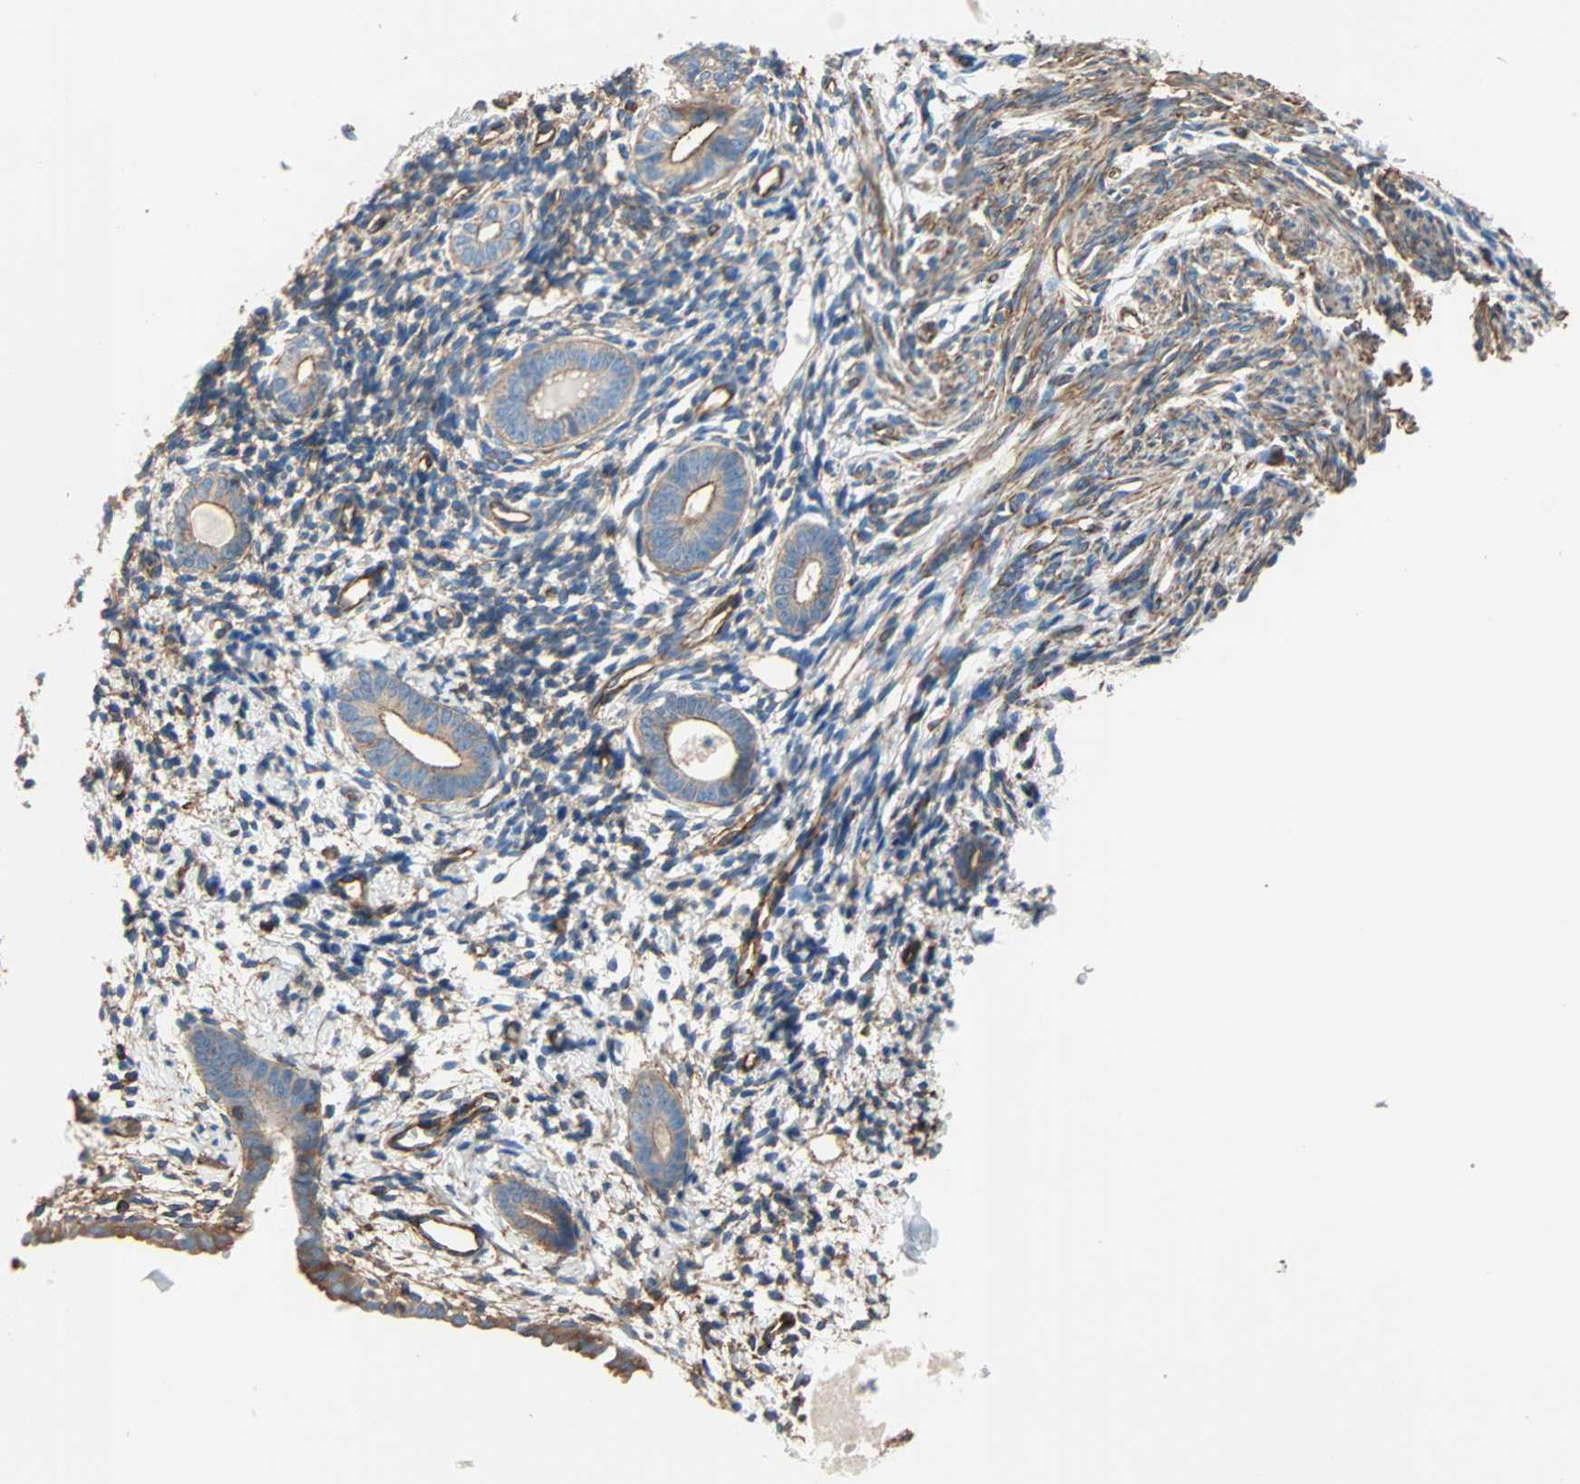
{"staining": {"intensity": "moderate", "quantity": "25%-75%", "location": "cytoplasmic/membranous"}, "tissue": "endometrium", "cell_type": "Cells in endometrial stroma", "image_type": "normal", "snomed": [{"axis": "morphology", "description": "Normal tissue, NOS"}, {"axis": "topography", "description": "Endometrium"}], "caption": "The photomicrograph displays staining of normal endometrium, revealing moderate cytoplasmic/membranous protein positivity (brown color) within cells in endometrial stroma.", "gene": "GALNT10", "patient": {"sex": "female", "age": 71}}